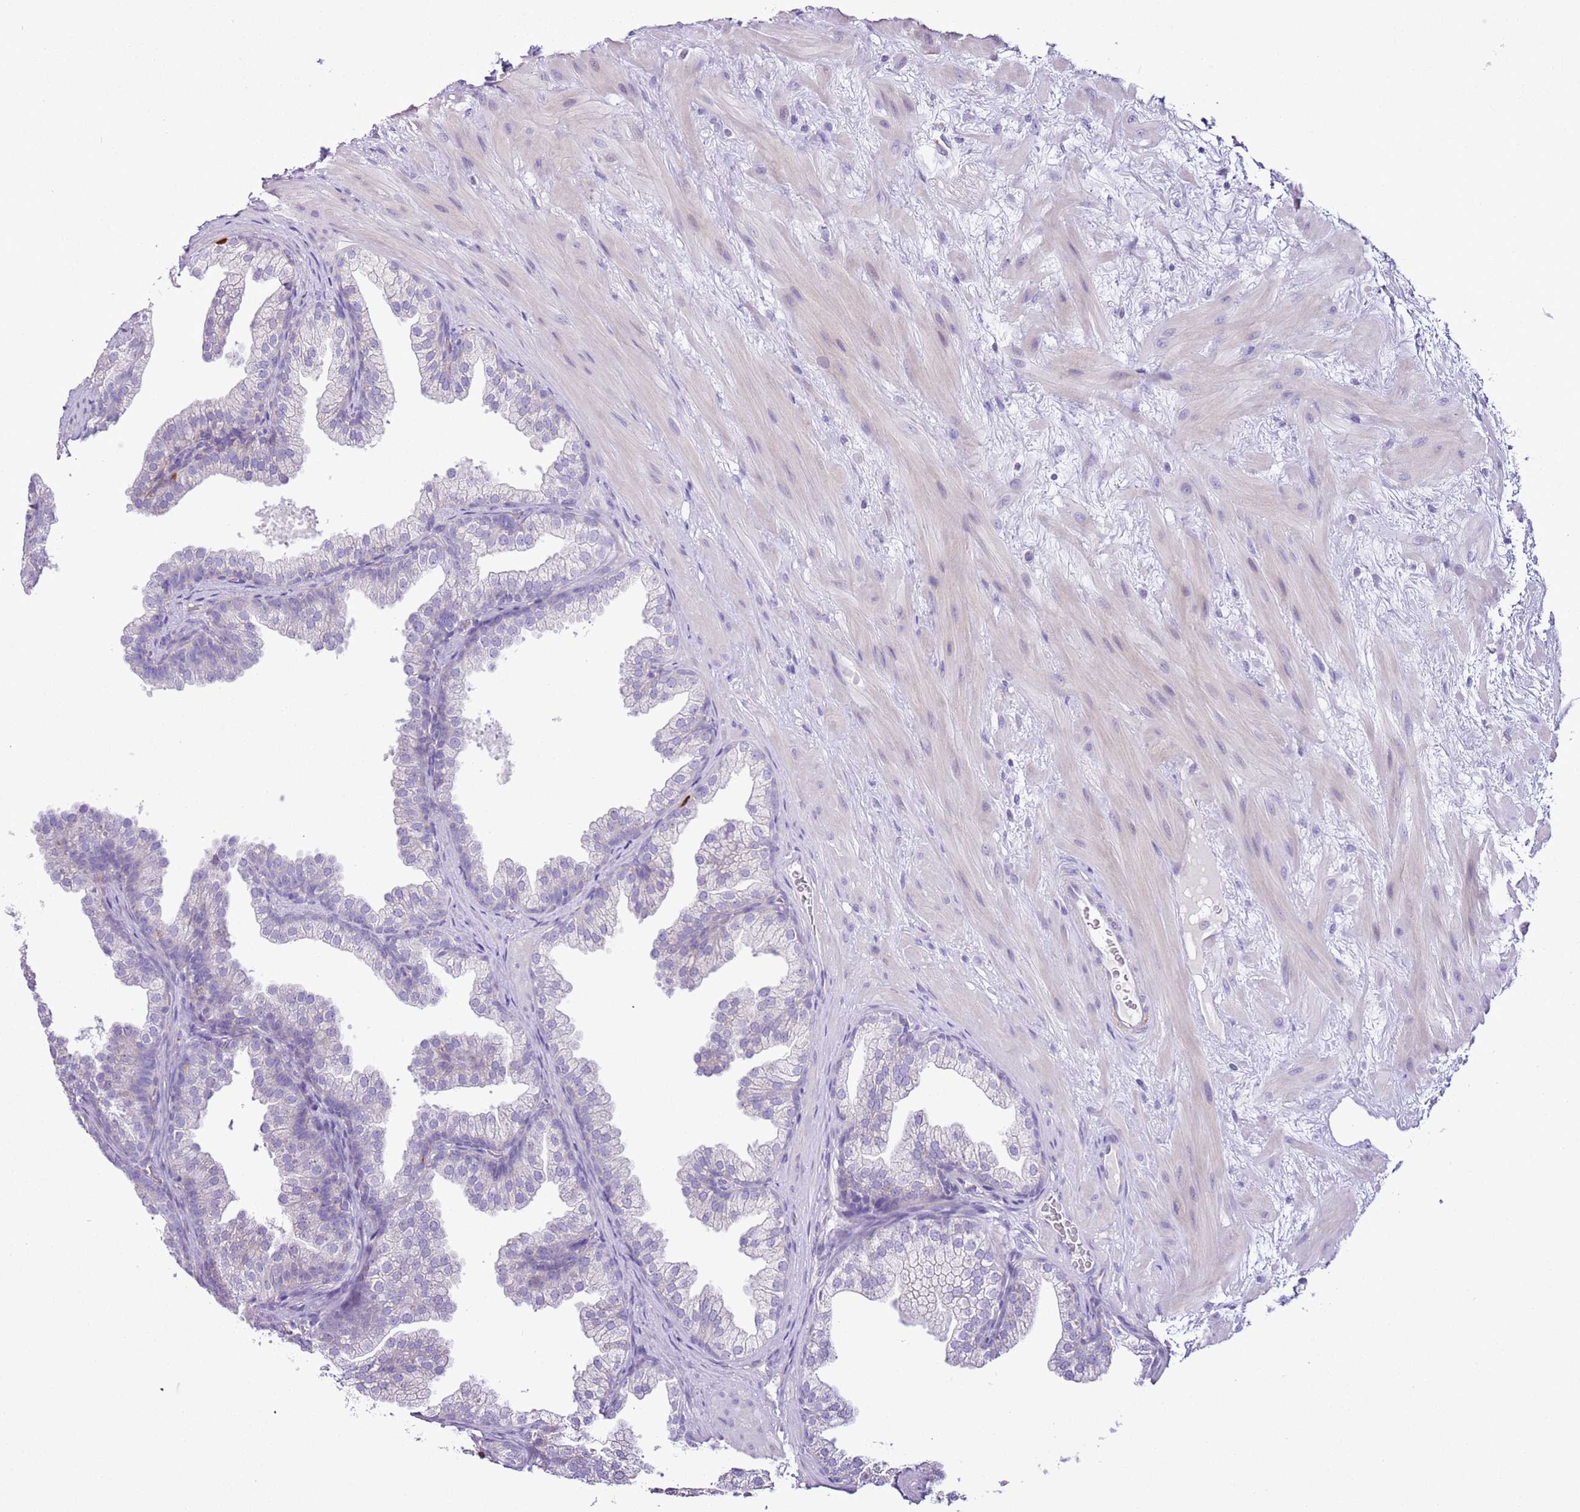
{"staining": {"intensity": "negative", "quantity": "none", "location": "none"}, "tissue": "prostate", "cell_type": "Glandular cells", "image_type": "normal", "snomed": [{"axis": "morphology", "description": "Normal tissue, NOS"}, {"axis": "topography", "description": "Prostate"}], "caption": "DAB (3,3'-diaminobenzidine) immunohistochemical staining of unremarkable human prostate demonstrates no significant positivity in glandular cells. (DAB immunohistochemistry with hematoxylin counter stain).", "gene": "ZNF697", "patient": {"sex": "male", "age": 37}}